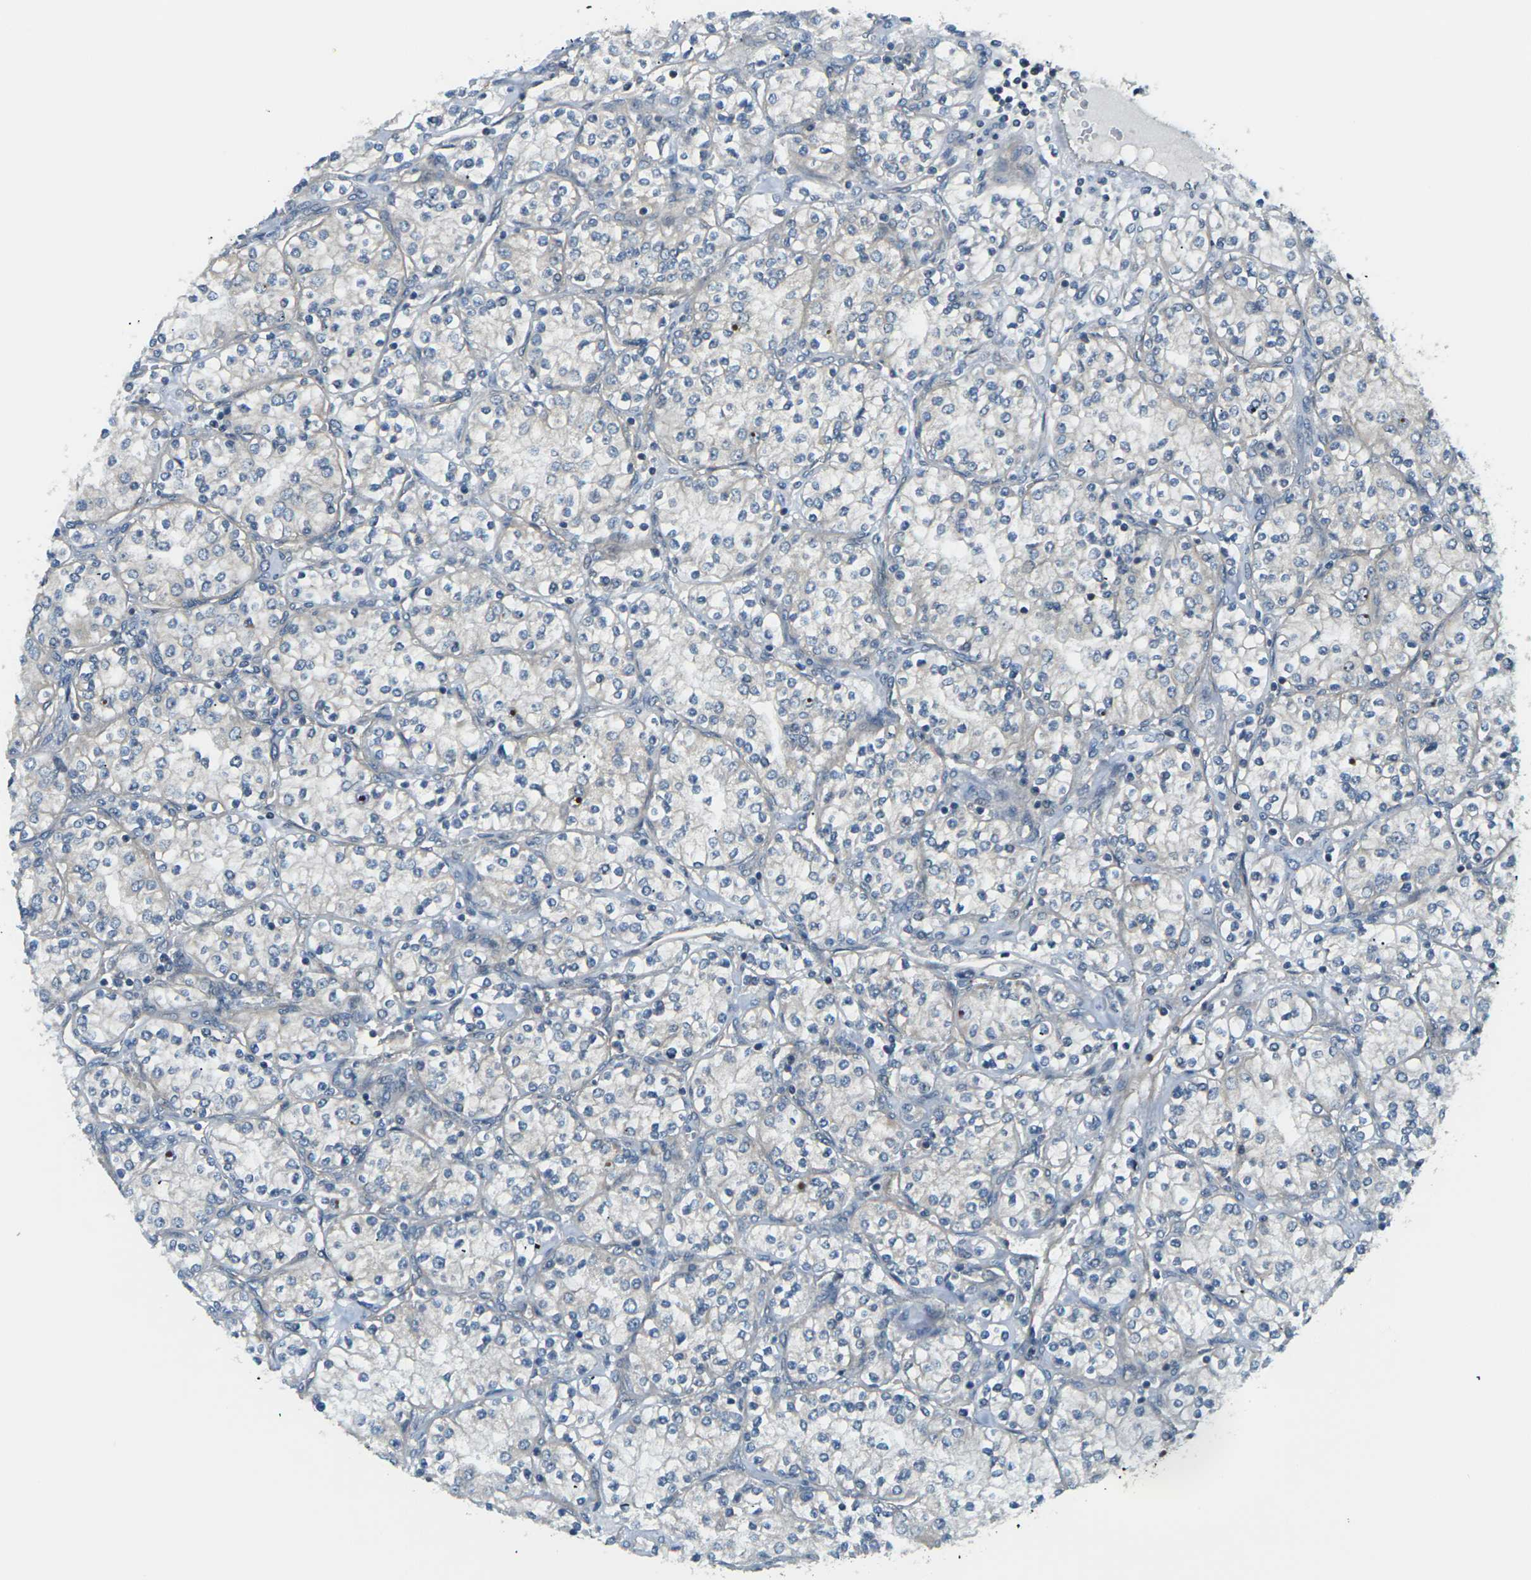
{"staining": {"intensity": "negative", "quantity": "none", "location": "none"}, "tissue": "renal cancer", "cell_type": "Tumor cells", "image_type": "cancer", "snomed": [{"axis": "morphology", "description": "Adenocarcinoma, NOS"}, {"axis": "topography", "description": "Kidney"}], "caption": "Micrograph shows no significant protein expression in tumor cells of renal cancer.", "gene": "SLC13A3", "patient": {"sex": "male", "age": 77}}